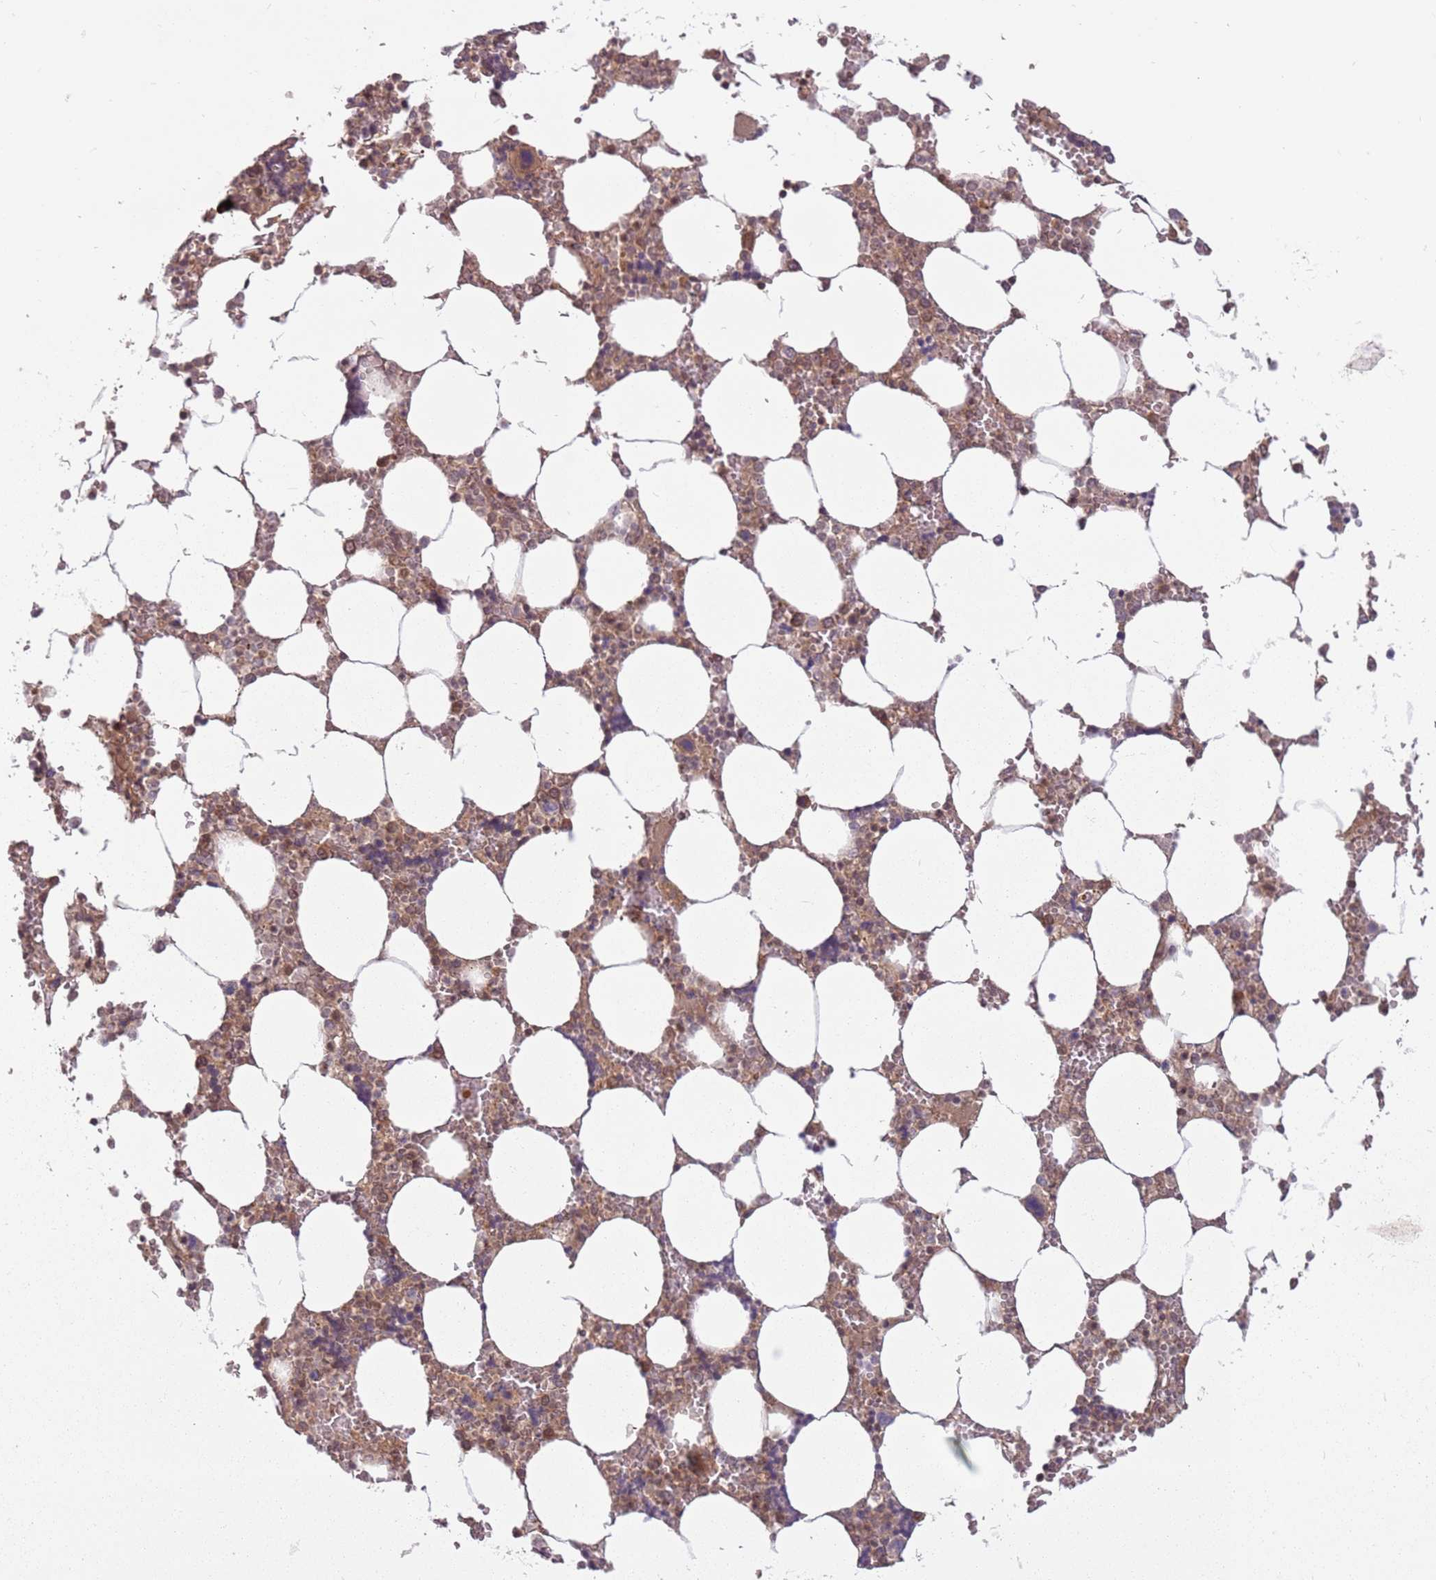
{"staining": {"intensity": "moderate", "quantity": "<25%", "location": "cytoplasmic/membranous"}, "tissue": "bone marrow", "cell_type": "Hematopoietic cells", "image_type": "normal", "snomed": [{"axis": "morphology", "description": "Normal tissue, NOS"}, {"axis": "topography", "description": "Bone marrow"}], "caption": "Brown immunohistochemical staining in unremarkable human bone marrow displays moderate cytoplasmic/membranous staining in approximately <25% of hematopoietic cells.", "gene": "ADAMTS3", "patient": {"sex": "male", "age": 64}}